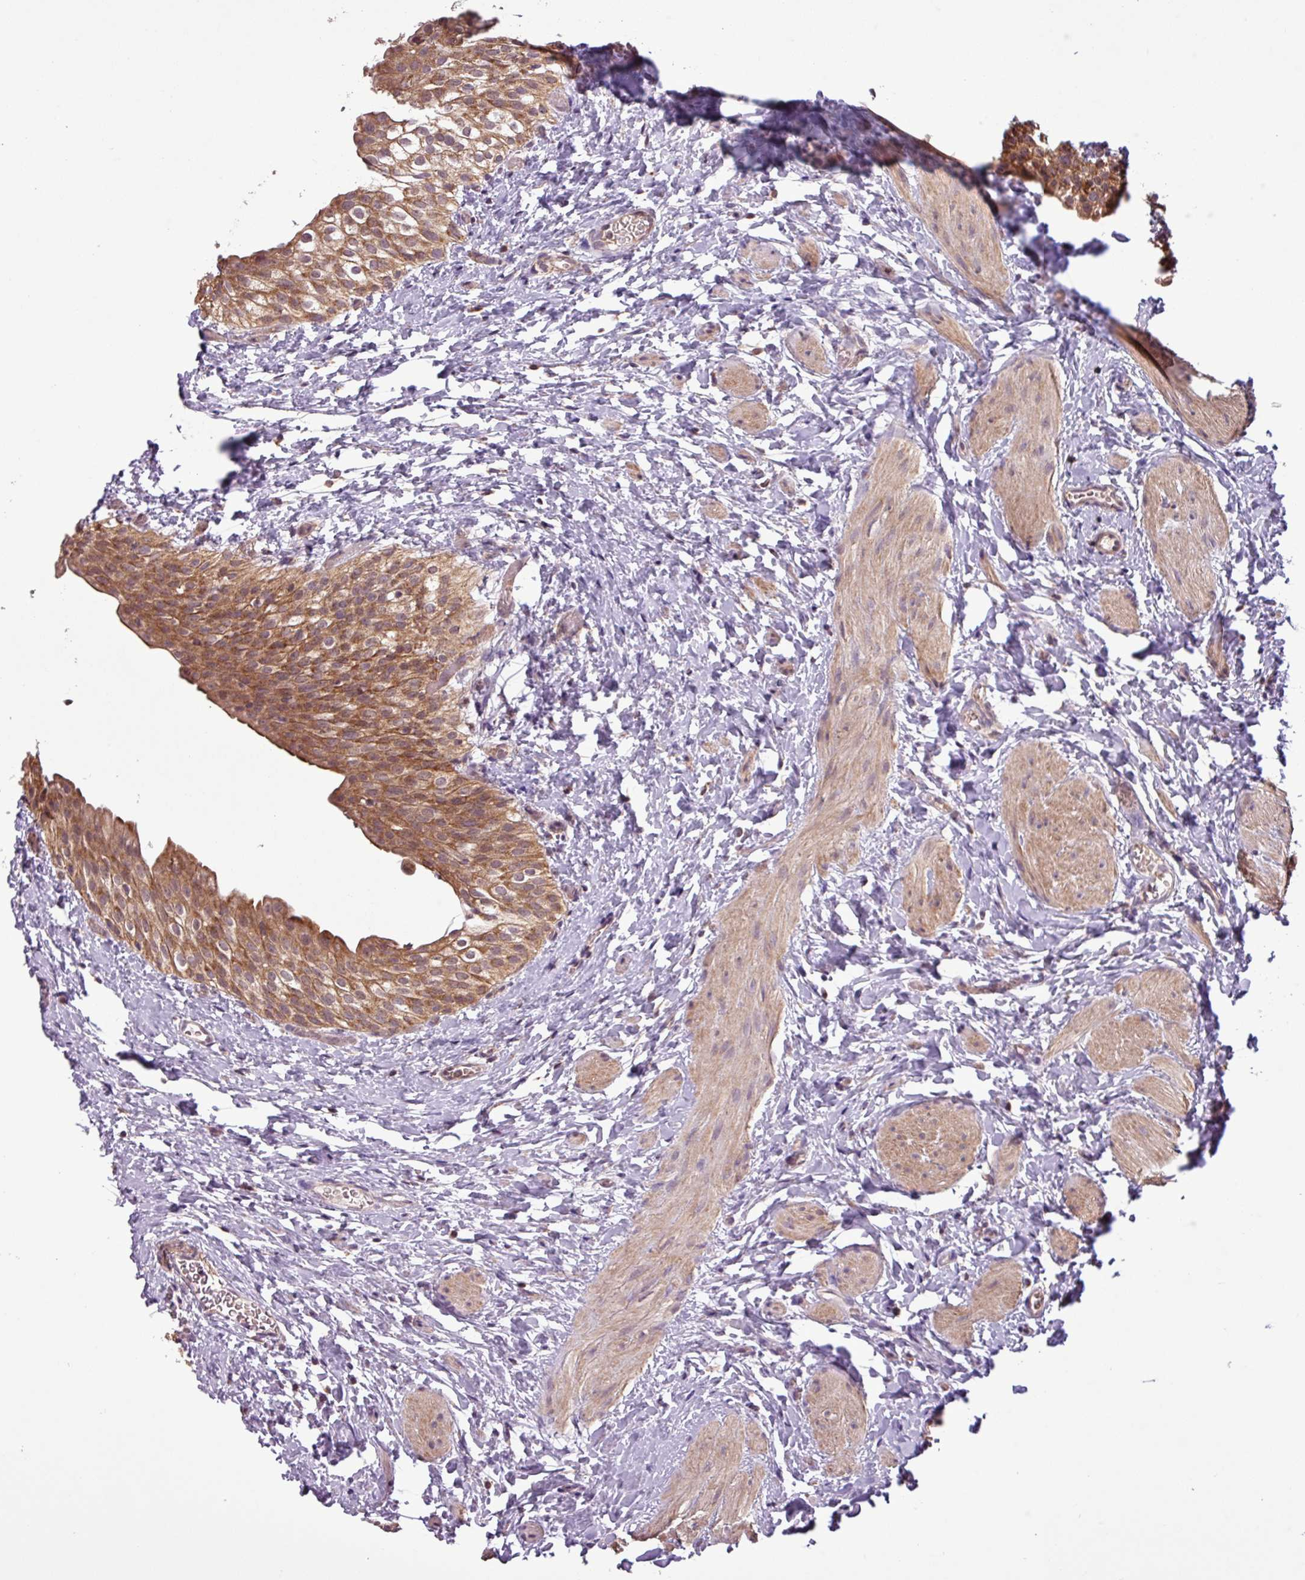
{"staining": {"intensity": "moderate", "quantity": ">75%", "location": "cytoplasmic/membranous"}, "tissue": "urinary bladder", "cell_type": "Urothelial cells", "image_type": "normal", "snomed": [{"axis": "morphology", "description": "Normal tissue, NOS"}, {"axis": "topography", "description": "Urinary bladder"}], "caption": "Brown immunohistochemical staining in unremarkable human urinary bladder reveals moderate cytoplasmic/membranous staining in approximately >75% of urothelial cells.", "gene": "MCTP2", "patient": {"sex": "male", "age": 1}}